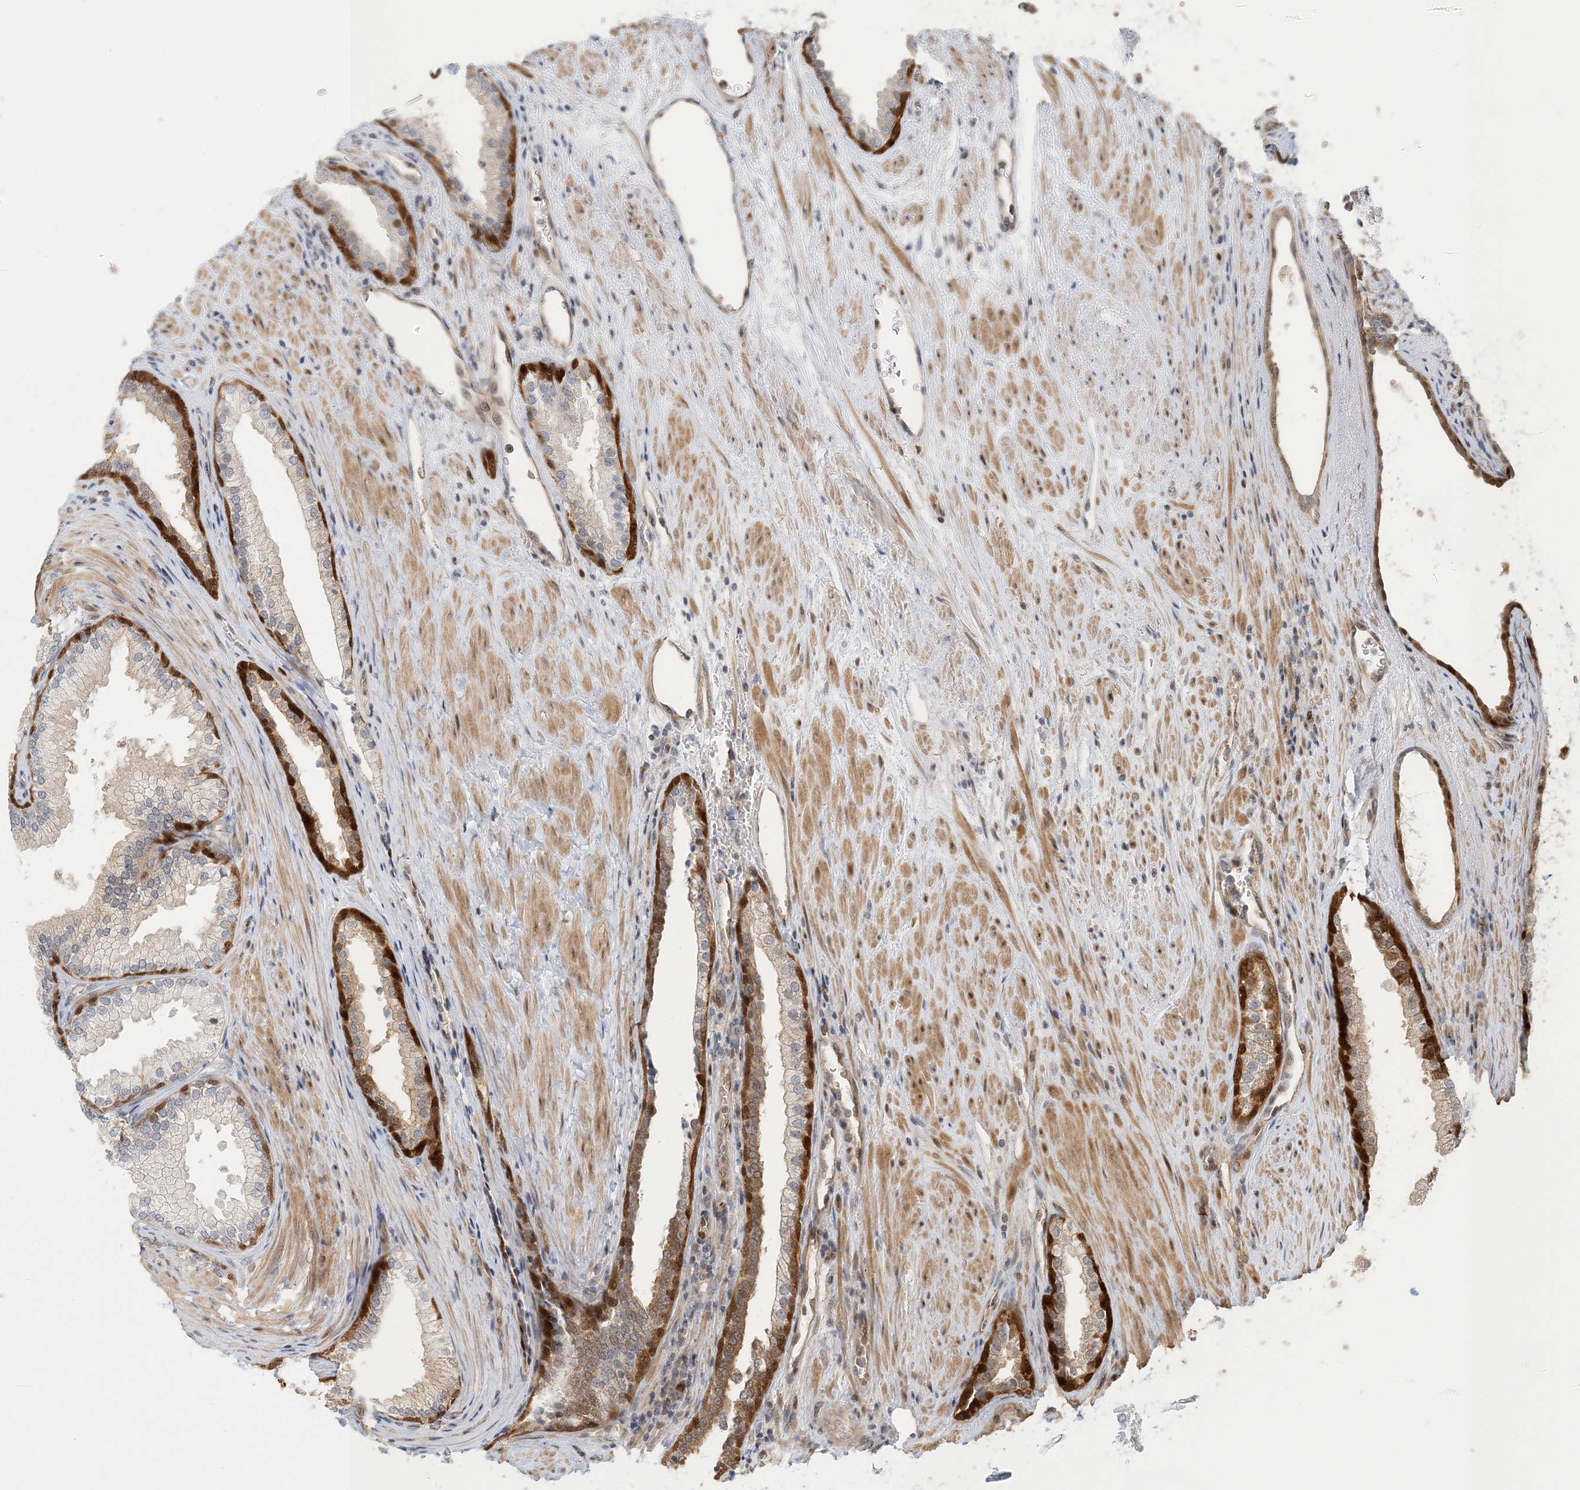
{"staining": {"intensity": "strong", "quantity": "25%-75%", "location": "cytoplasmic/membranous,nuclear"}, "tissue": "prostate", "cell_type": "Glandular cells", "image_type": "normal", "snomed": [{"axis": "morphology", "description": "Normal tissue, NOS"}, {"axis": "topography", "description": "Prostate"}], "caption": "Immunohistochemical staining of benign prostate demonstrates strong cytoplasmic/membranous,nuclear protein expression in about 25%-75% of glandular cells.", "gene": "MAPKBP1", "patient": {"sex": "male", "age": 76}}